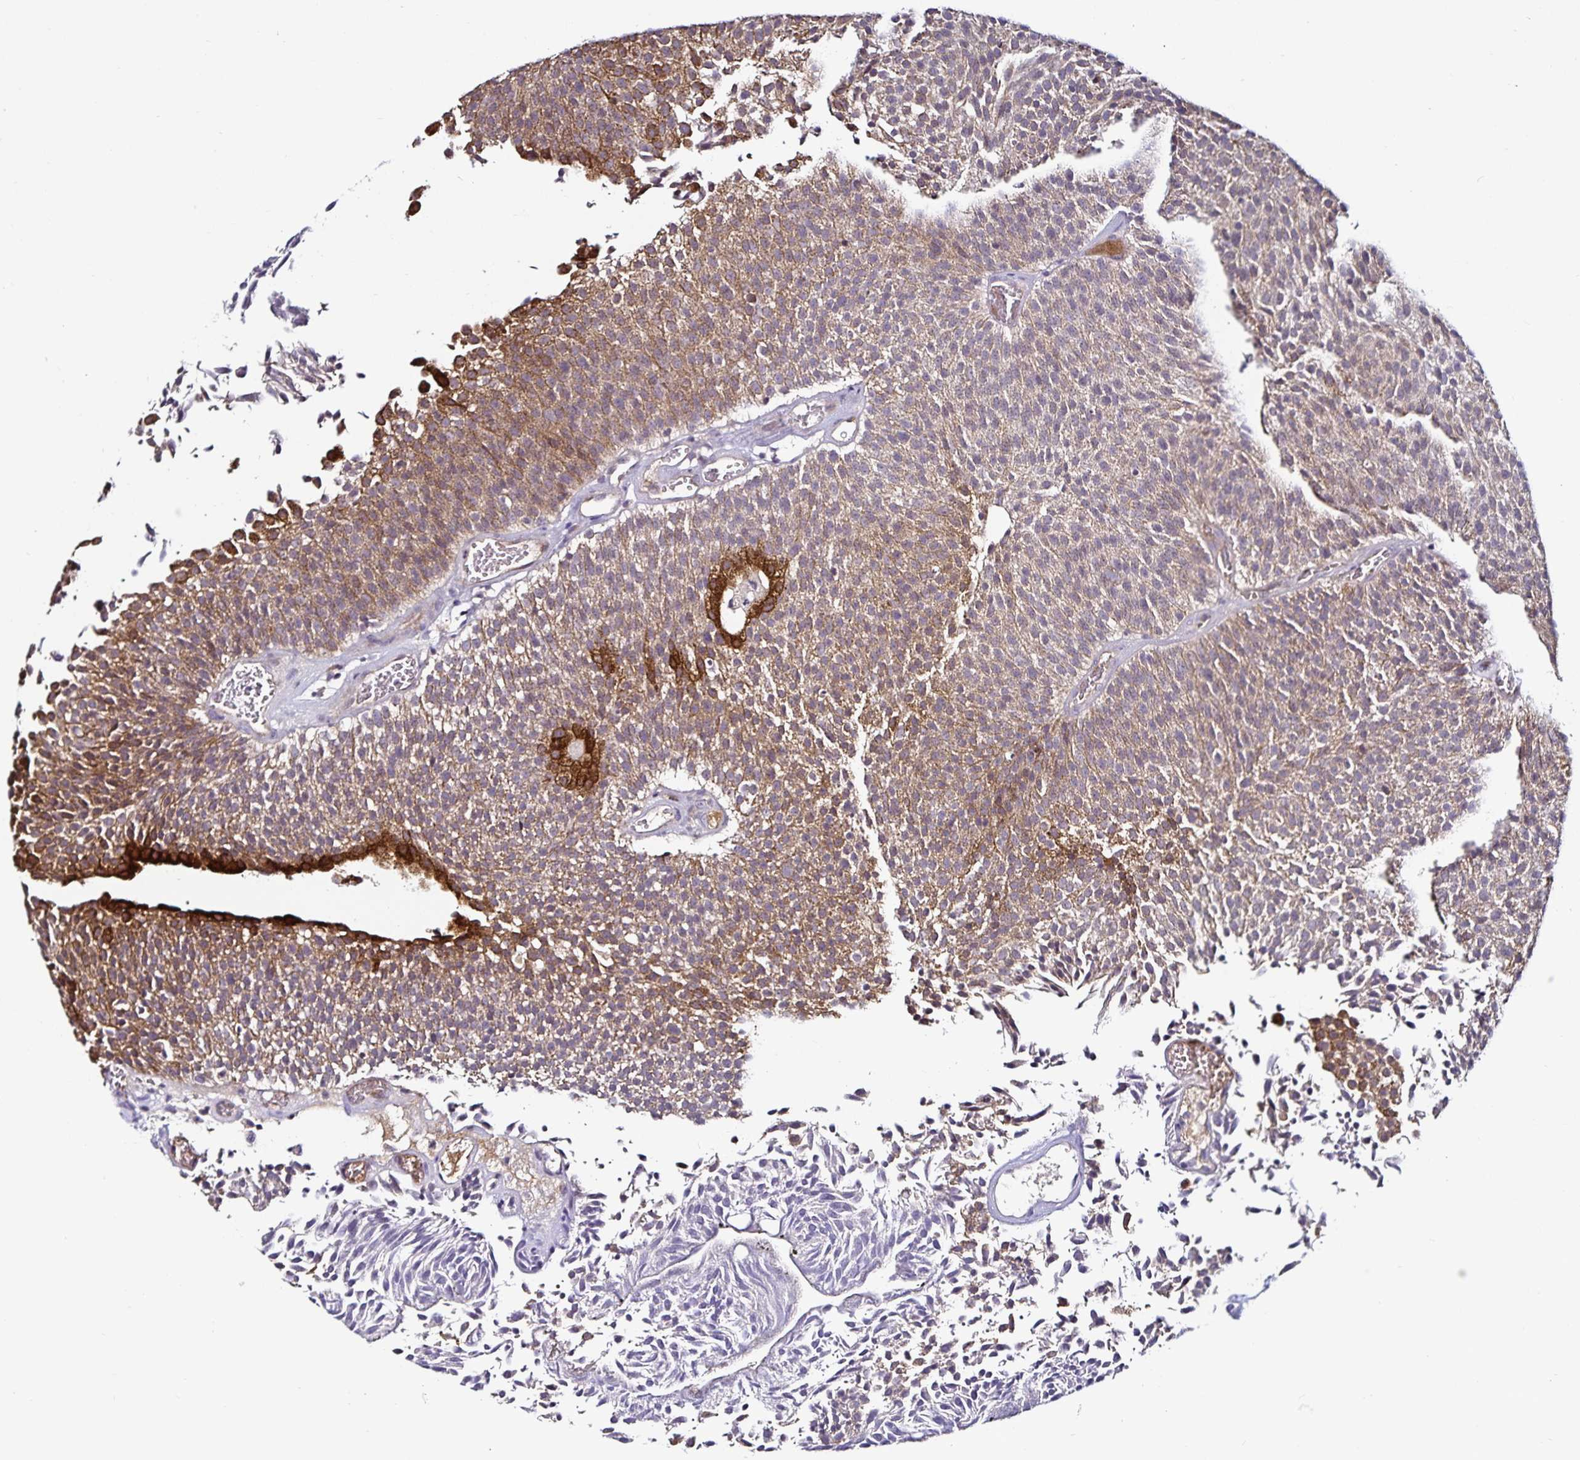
{"staining": {"intensity": "moderate", "quantity": ">75%", "location": "cytoplasmic/membranous"}, "tissue": "urothelial cancer", "cell_type": "Tumor cells", "image_type": "cancer", "snomed": [{"axis": "morphology", "description": "Urothelial carcinoma, Low grade"}, {"axis": "topography", "description": "Urinary bladder"}], "caption": "Human low-grade urothelial carcinoma stained for a protein (brown) displays moderate cytoplasmic/membranous positive staining in approximately >75% of tumor cells.", "gene": "ACSL5", "patient": {"sex": "female", "age": 79}}